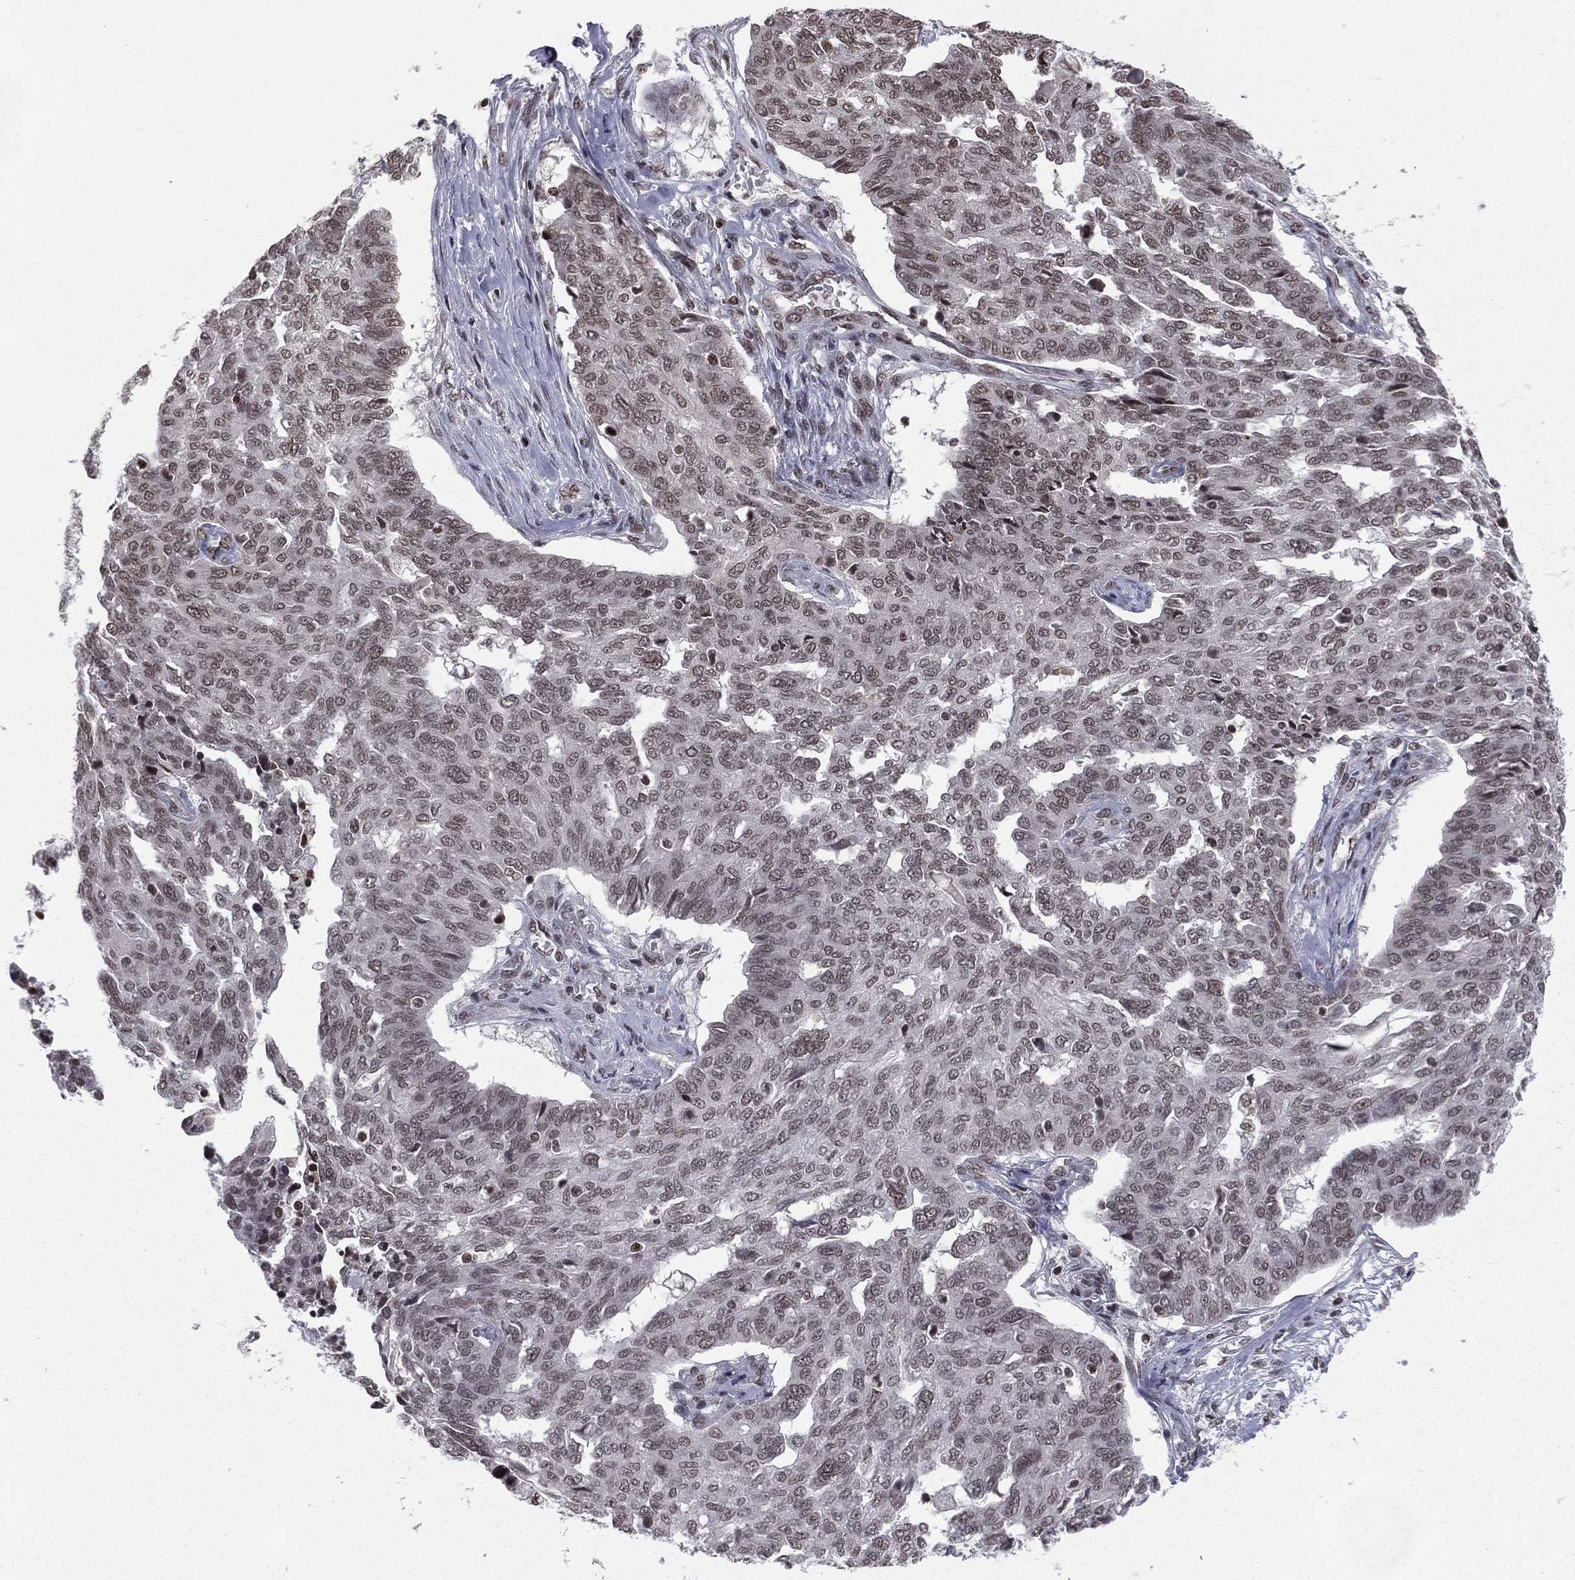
{"staining": {"intensity": "weak", "quantity": "25%-75%", "location": "nuclear"}, "tissue": "ovarian cancer", "cell_type": "Tumor cells", "image_type": "cancer", "snomed": [{"axis": "morphology", "description": "Cystadenocarcinoma, serous, NOS"}, {"axis": "topography", "description": "Ovary"}], "caption": "Immunohistochemistry image of human ovarian cancer stained for a protein (brown), which displays low levels of weak nuclear positivity in about 25%-75% of tumor cells.", "gene": "RFX7", "patient": {"sex": "female", "age": 67}}